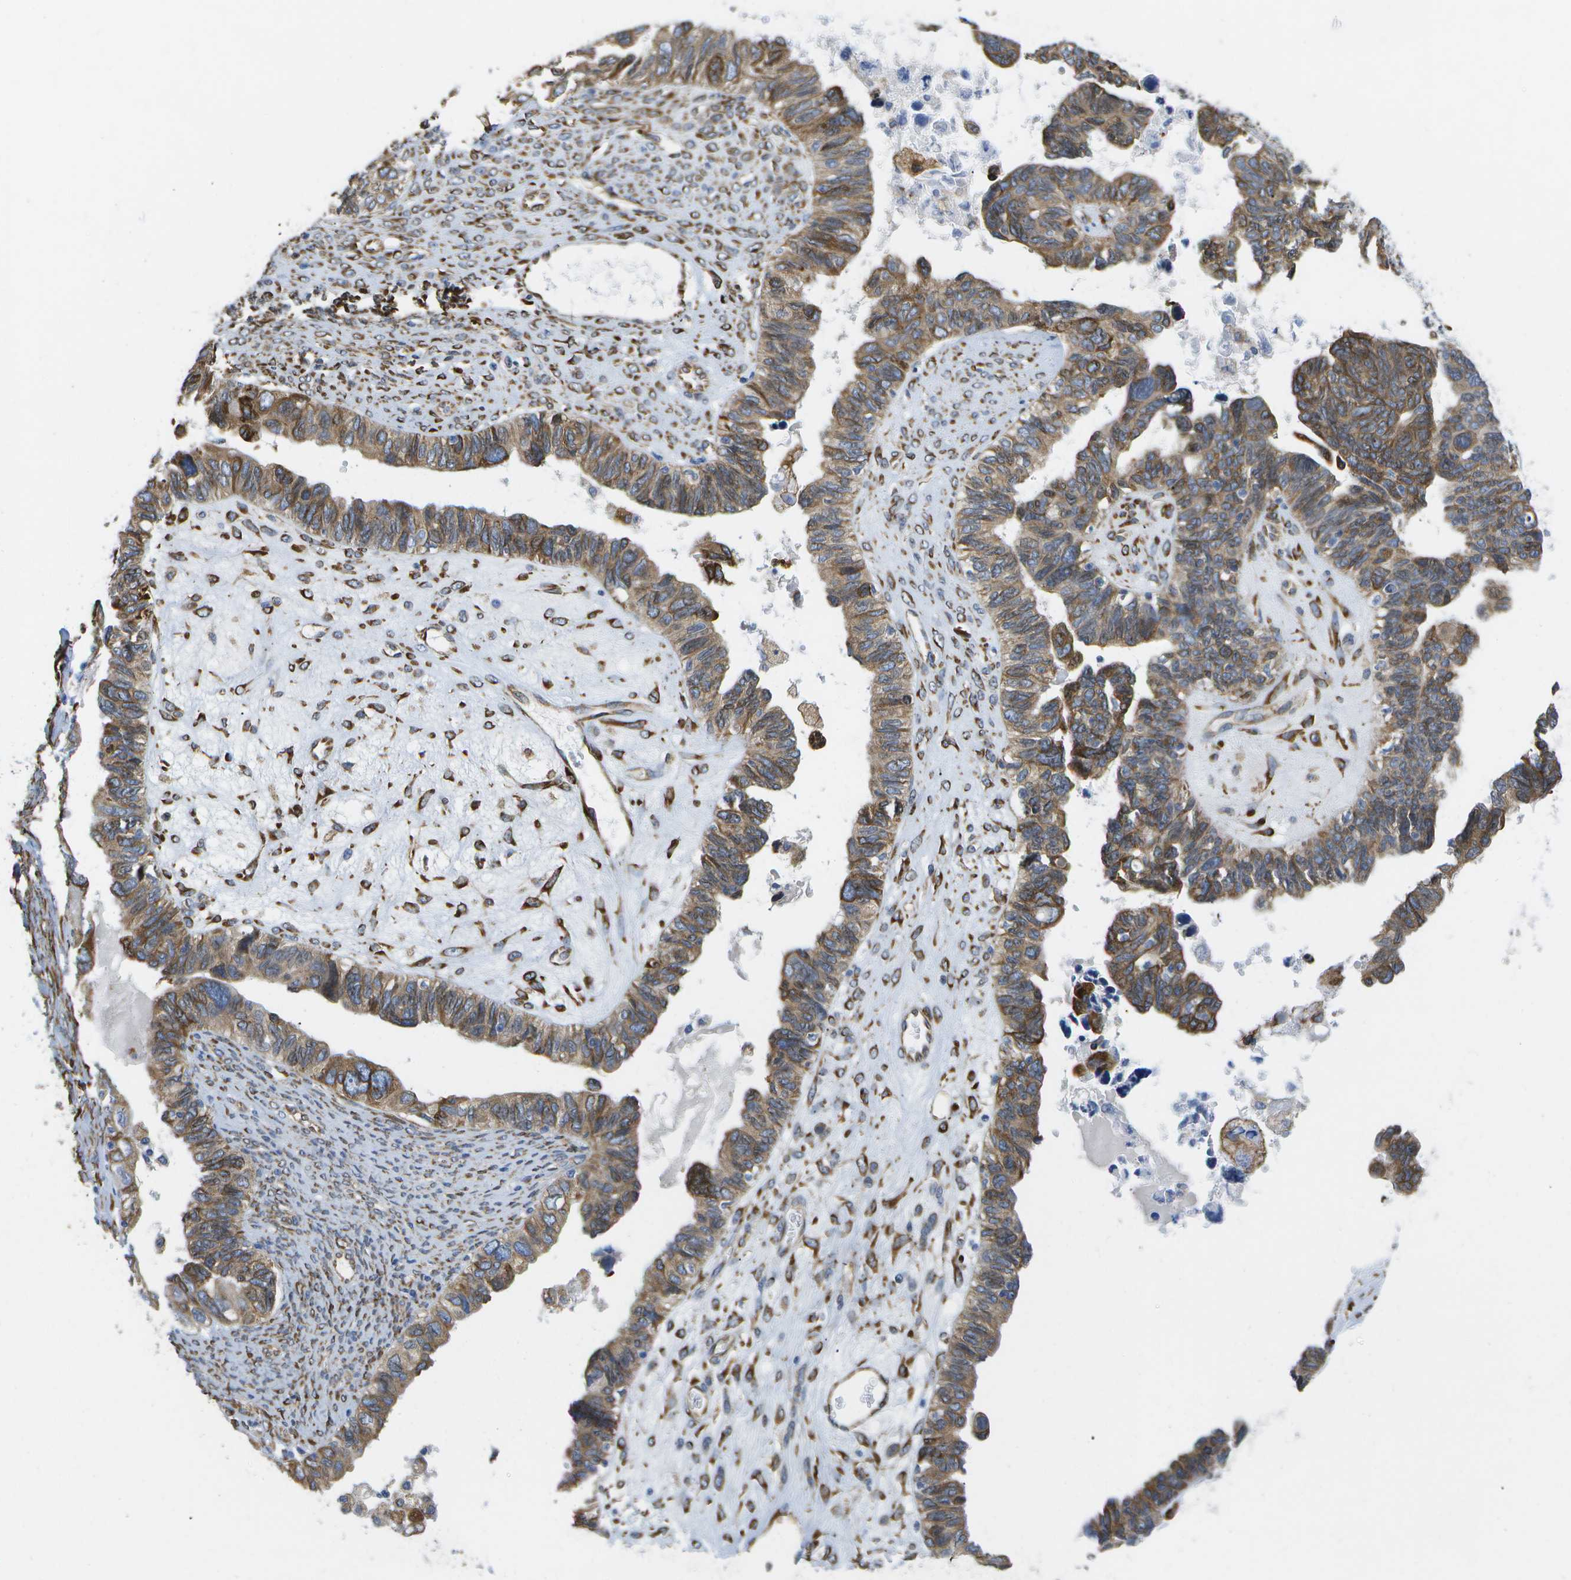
{"staining": {"intensity": "moderate", "quantity": ">75%", "location": "cytoplasmic/membranous"}, "tissue": "ovarian cancer", "cell_type": "Tumor cells", "image_type": "cancer", "snomed": [{"axis": "morphology", "description": "Cystadenocarcinoma, serous, NOS"}, {"axis": "topography", "description": "Ovary"}], "caption": "IHC (DAB) staining of ovarian cancer shows moderate cytoplasmic/membranous protein positivity in about >75% of tumor cells. The protein is stained brown, and the nuclei are stained in blue (DAB (3,3'-diaminobenzidine) IHC with brightfield microscopy, high magnification).", "gene": "ZDHHC17", "patient": {"sex": "female", "age": 79}}